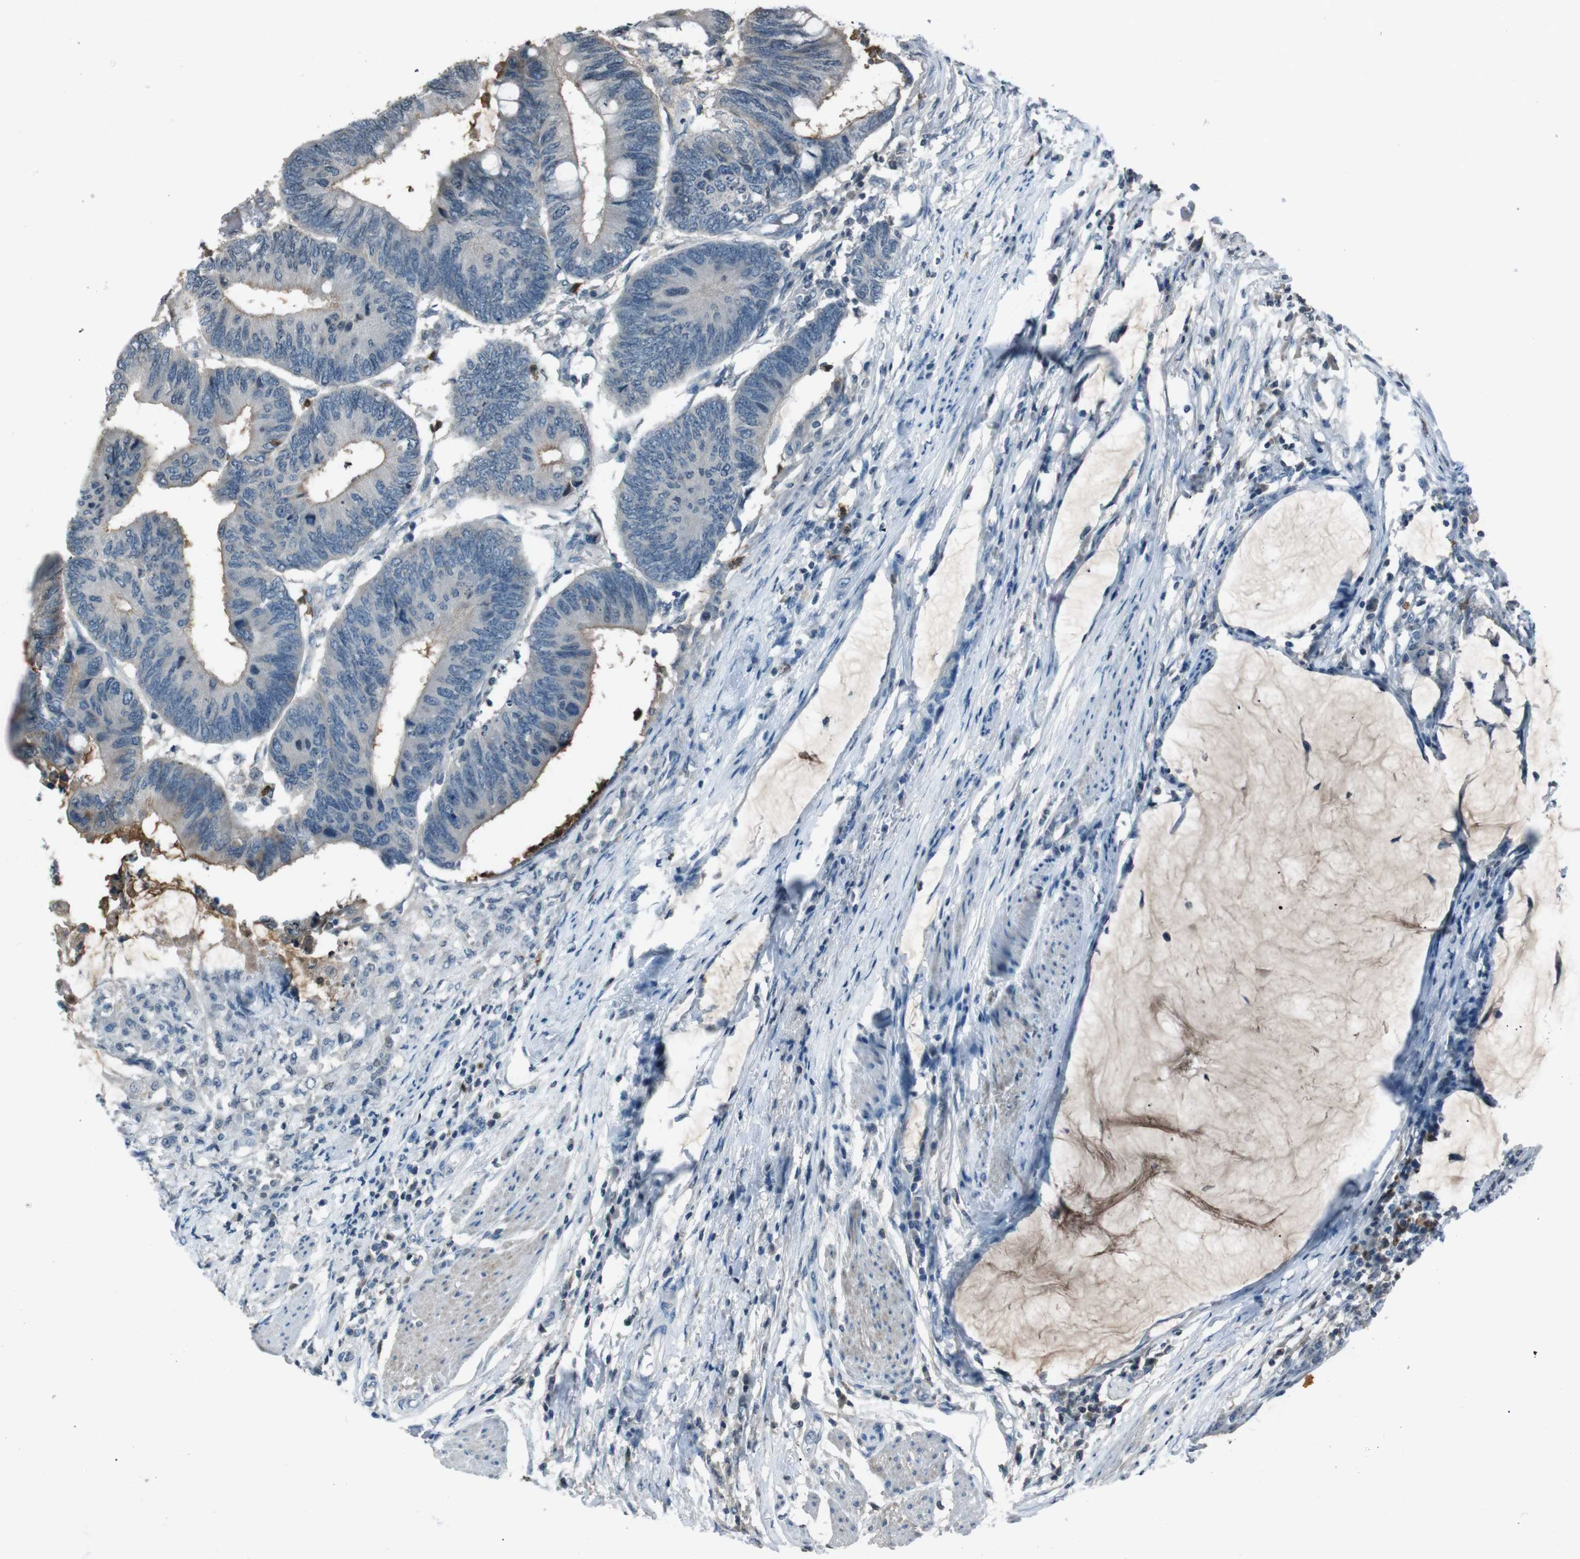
{"staining": {"intensity": "moderate", "quantity": "<25%", "location": "cytoplasmic/membranous"}, "tissue": "colorectal cancer", "cell_type": "Tumor cells", "image_type": "cancer", "snomed": [{"axis": "morphology", "description": "Normal tissue, NOS"}, {"axis": "morphology", "description": "Adenocarcinoma, NOS"}, {"axis": "topography", "description": "Rectum"}, {"axis": "topography", "description": "Peripheral nerve tissue"}], "caption": "Tumor cells exhibit low levels of moderate cytoplasmic/membranous expression in approximately <25% of cells in colorectal adenocarcinoma. The protein of interest is shown in brown color, while the nuclei are stained blue.", "gene": "UGT1A6", "patient": {"sex": "male", "age": 92}}